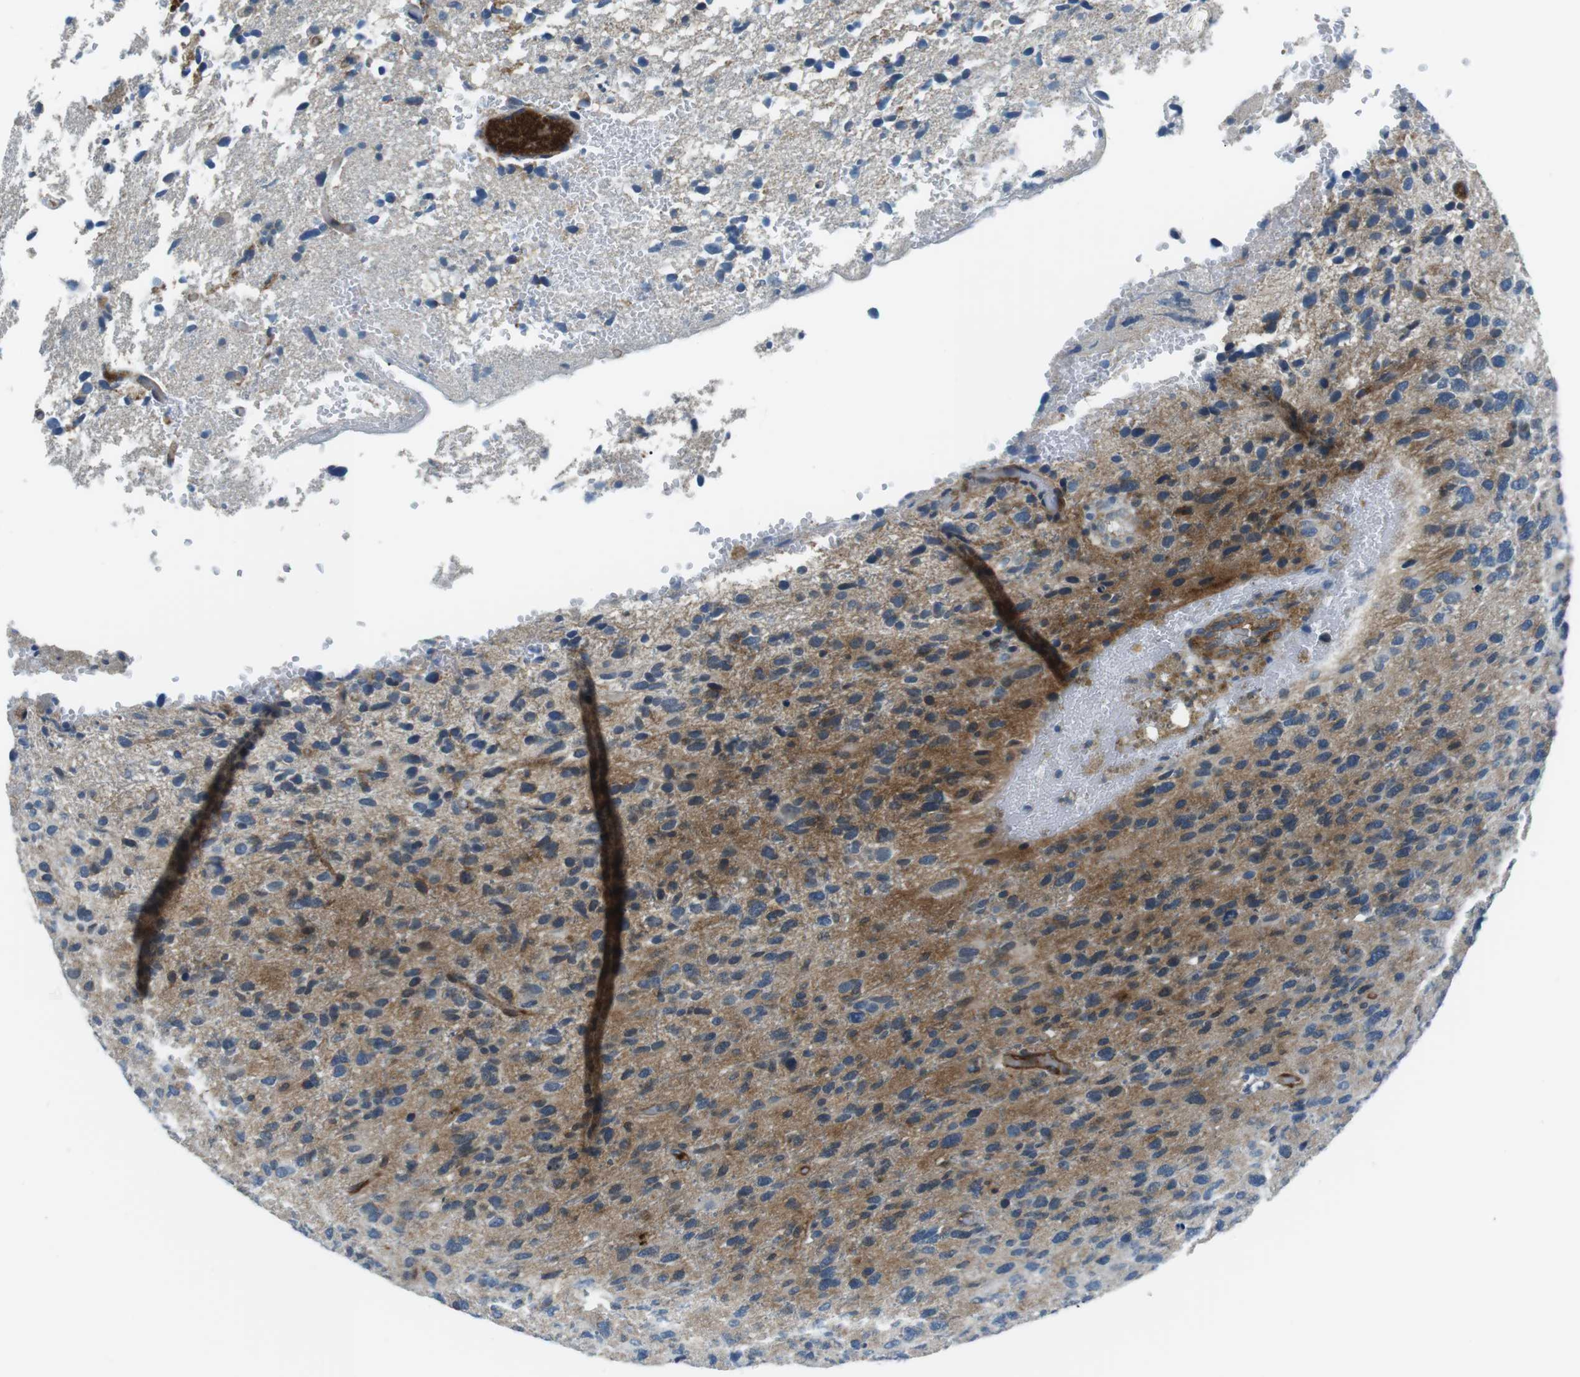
{"staining": {"intensity": "moderate", "quantity": "<25%", "location": "cytoplasmic/membranous"}, "tissue": "glioma", "cell_type": "Tumor cells", "image_type": "cancer", "snomed": [{"axis": "morphology", "description": "Glioma, malignant, High grade"}, {"axis": "topography", "description": "Brain"}], "caption": "This image shows IHC staining of human glioma, with low moderate cytoplasmic/membranous expression in about <25% of tumor cells.", "gene": "ARVCF", "patient": {"sex": "female", "age": 58}}